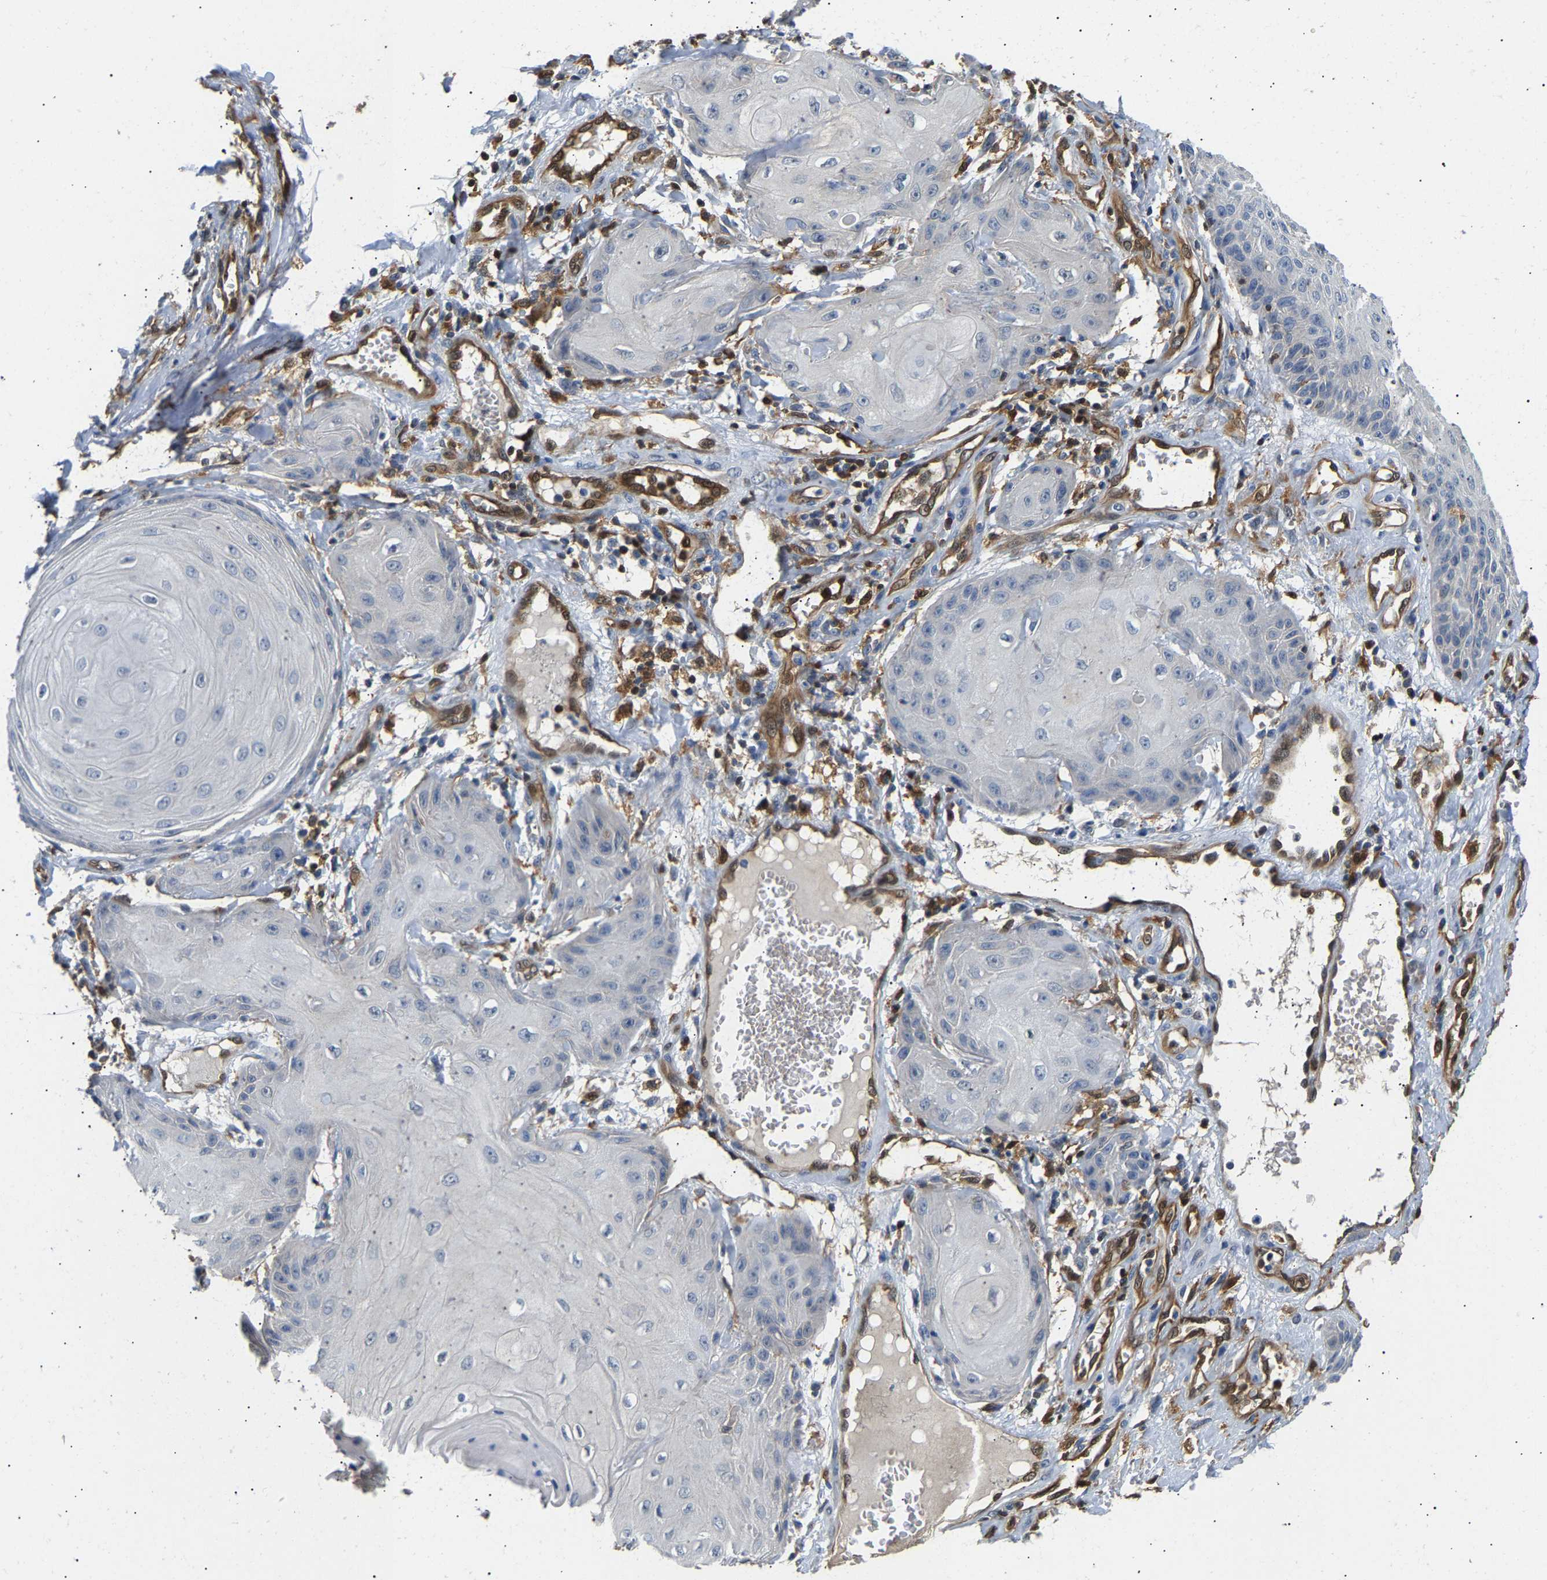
{"staining": {"intensity": "negative", "quantity": "none", "location": "none"}, "tissue": "skin cancer", "cell_type": "Tumor cells", "image_type": "cancer", "snomed": [{"axis": "morphology", "description": "Squamous cell carcinoma, NOS"}, {"axis": "topography", "description": "Skin"}], "caption": "Skin cancer was stained to show a protein in brown. There is no significant expression in tumor cells. (DAB (3,3'-diaminobenzidine) immunohistochemistry visualized using brightfield microscopy, high magnification).", "gene": "GIMAP7", "patient": {"sex": "male", "age": 74}}